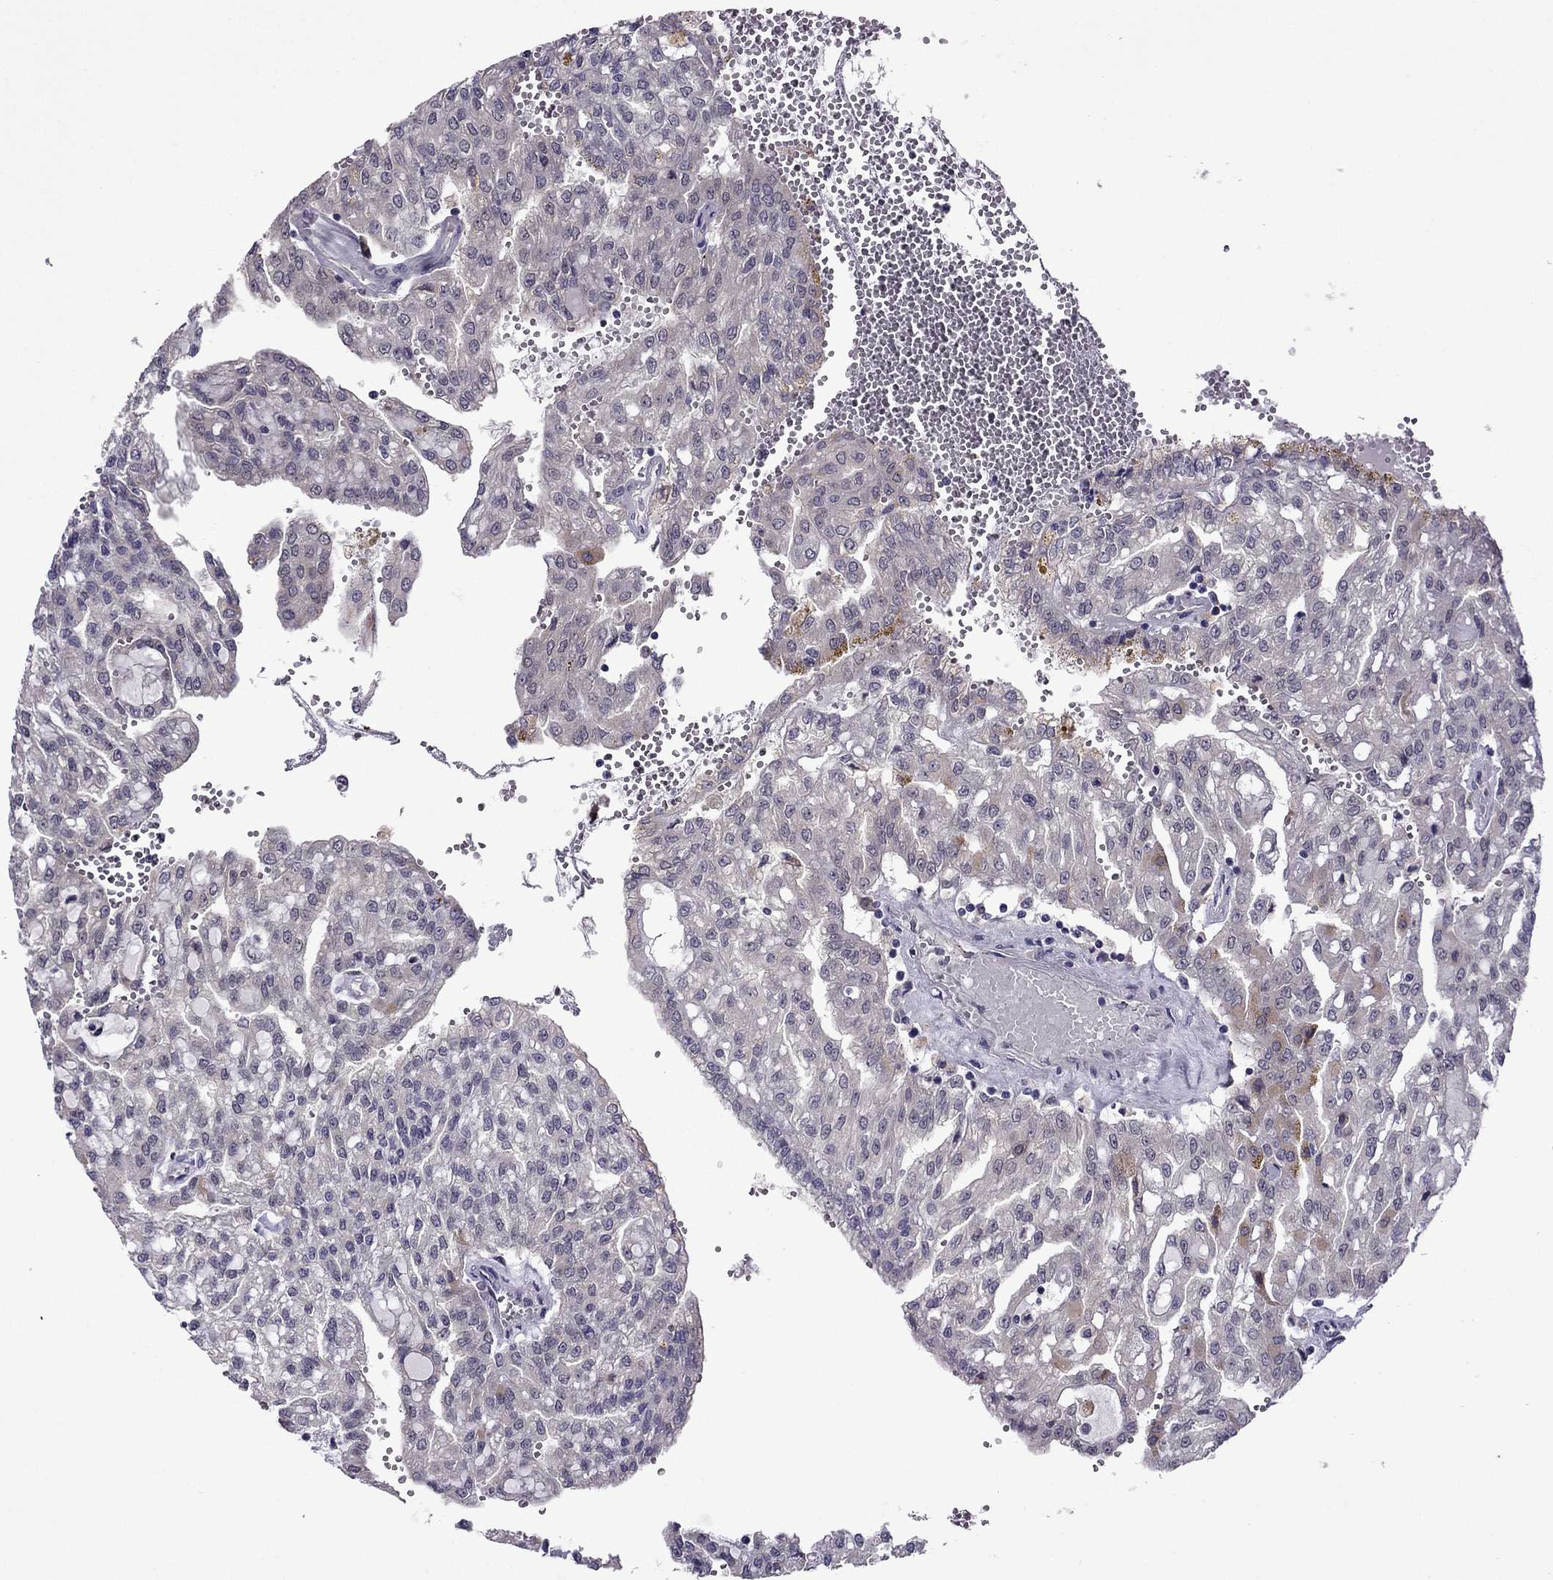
{"staining": {"intensity": "weak", "quantity": "<25%", "location": "cytoplasmic/membranous"}, "tissue": "renal cancer", "cell_type": "Tumor cells", "image_type": "cancer", "snomed": [{"axis": "morphology", "description": "Adenocarcinoma, NOS"}, {"axis": "topography", "description": "Kidney"}], "caption": "Tumor cells are negative for protein expression in human renal adenocarcinoma.", "gene": "CDK5", "patient": {"sex": "male", "age": 63}}